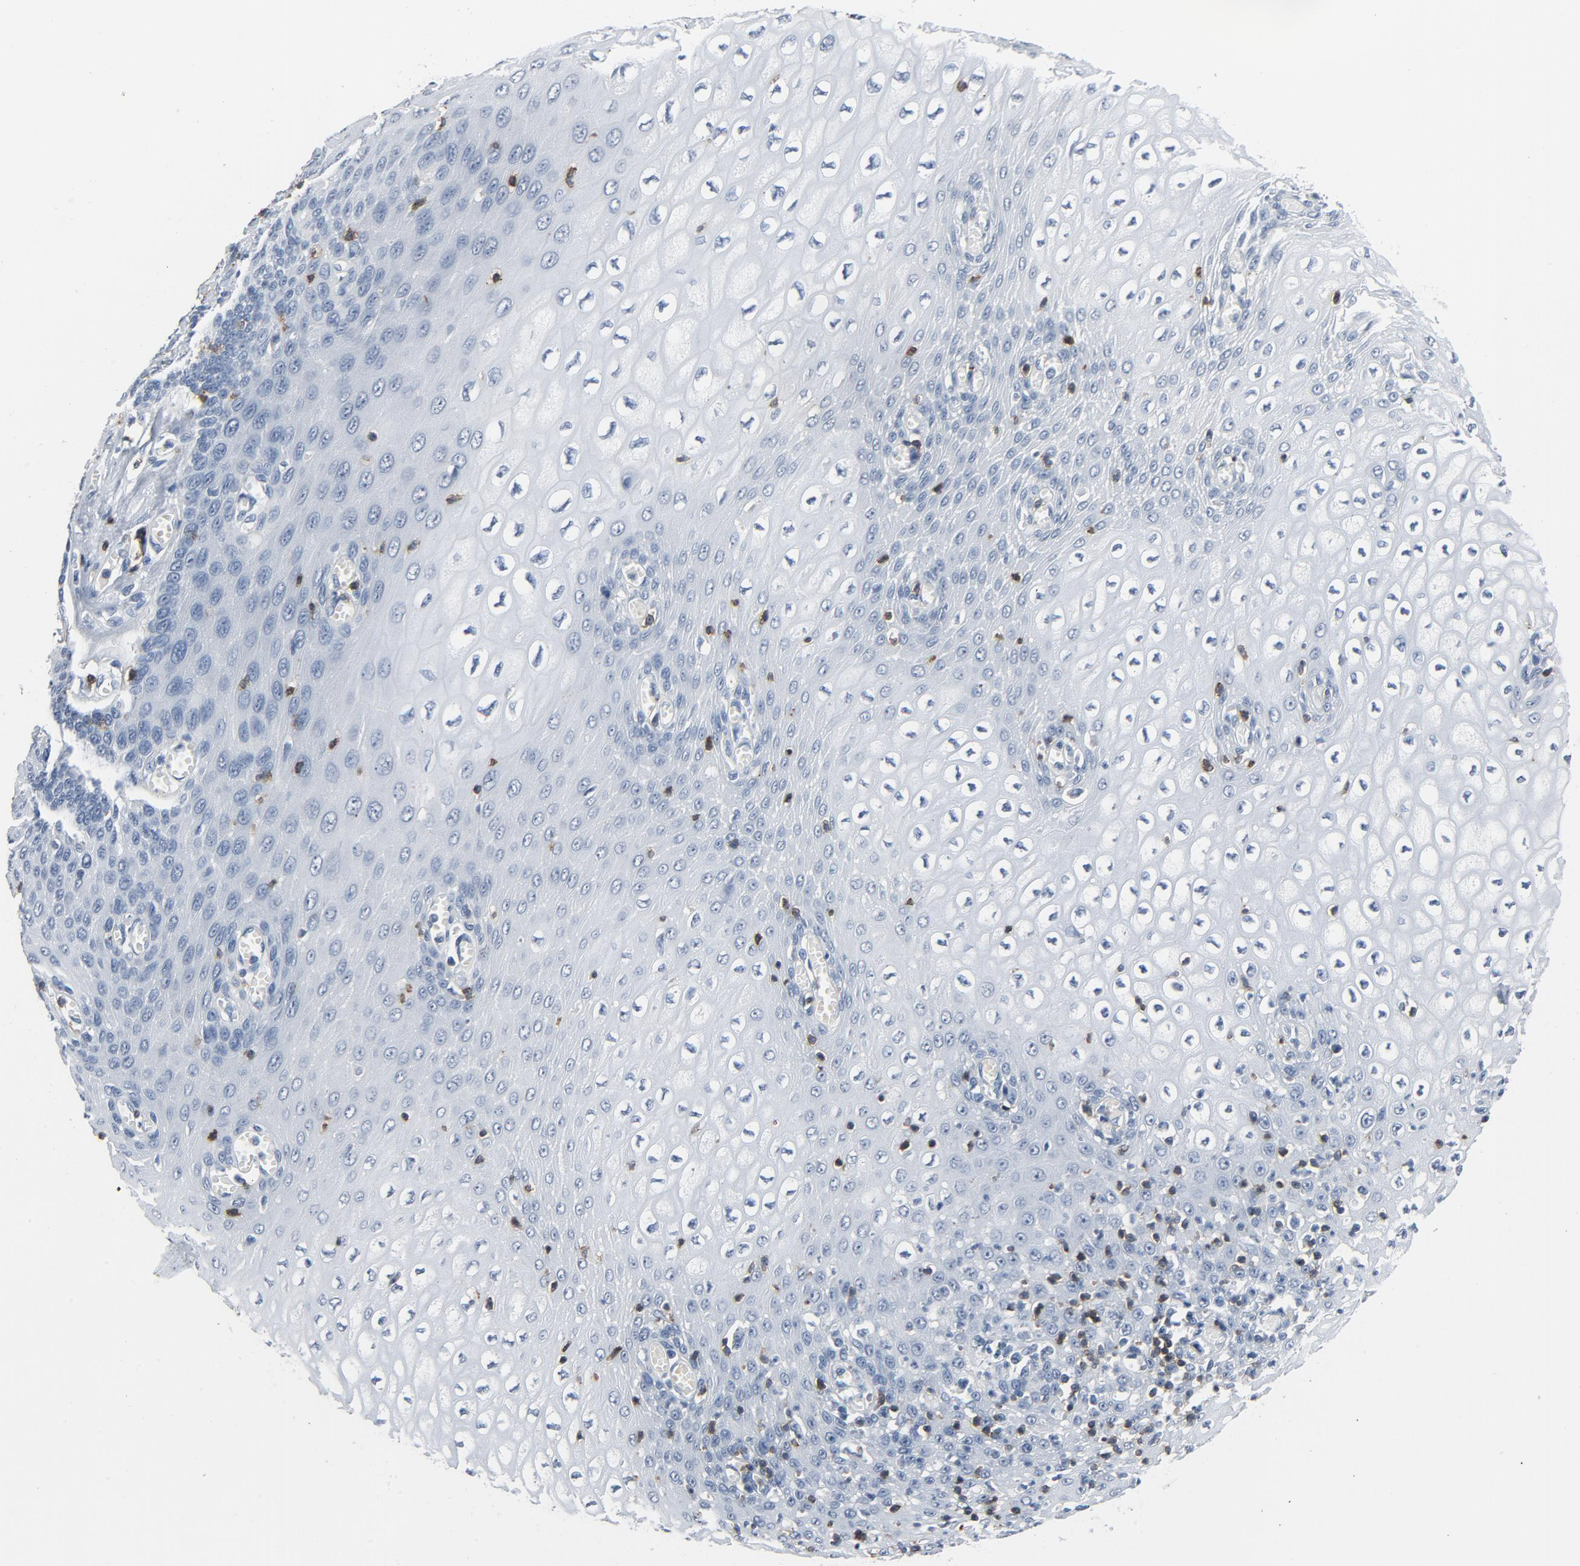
{"staining": {"intensity": "negative", "quantity": "none", "location": "none"}, "tissue": "esophagus", "cell_type": "Squamous epithelial cells", "image_type": "normal", "snomed": [{"axis": "morphology", "description": "Normal tissue, NOS"}, {"axis": "topography", "description": "Esophagus"}], "caption": "IHC histopathology image of normal esophagus: esophagus stained with DAB (3,3'-diaminobenzidine) displays no significant protein staining in squamous epithelial cells.", "gene": "LCK", "patient": {"sex": "male", "age": 65}}